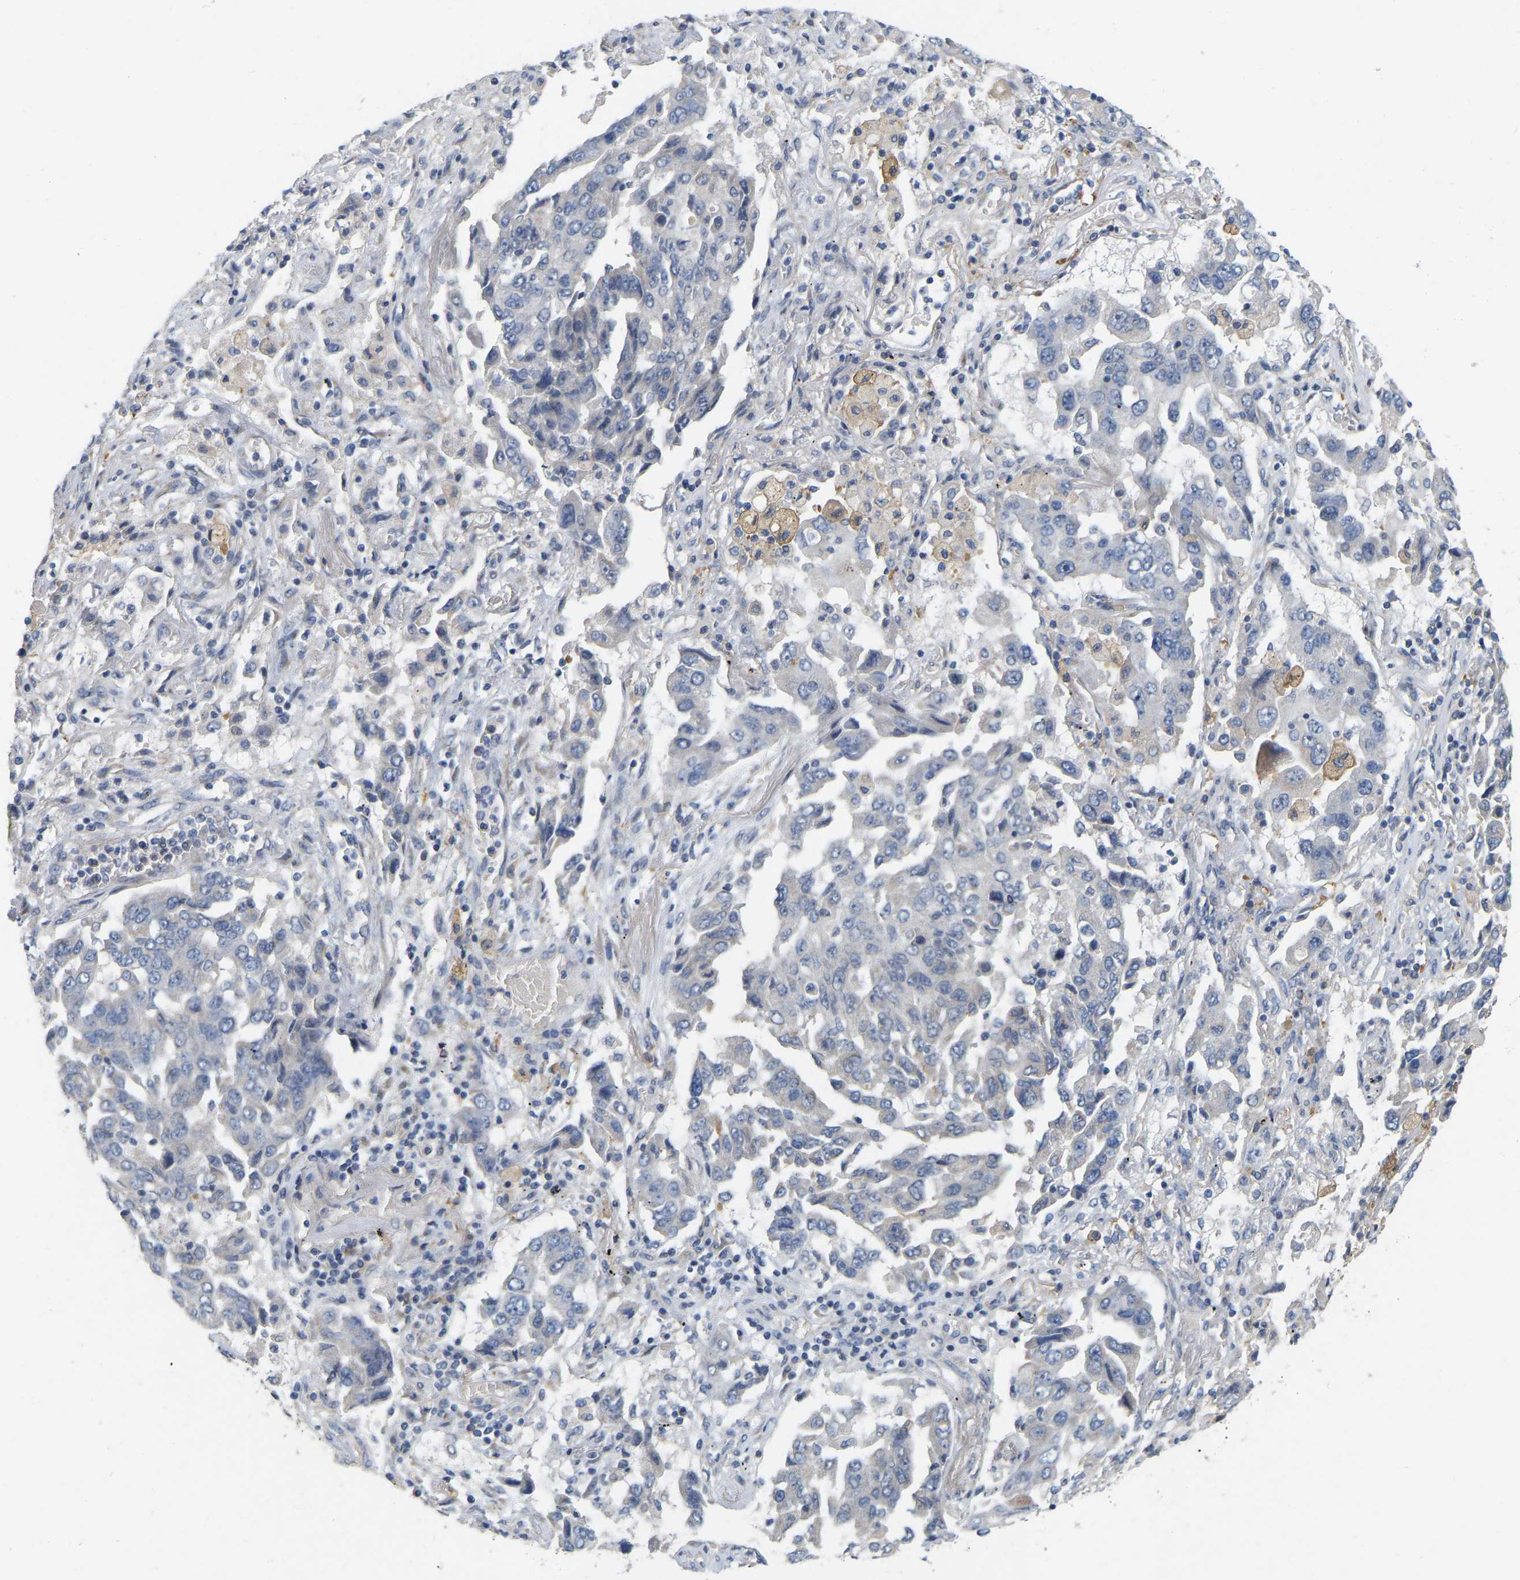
{"staining": {"intensity": "negative", "quantity": "none", "location": "none"}, "tissue": "lung cancer", "cell_type": "Tumor cells", "image_type": "cancer", "snomed": [{"axis": "morphology", "description": "Adenocarcinoma, NOS"}, {"axis": "topography", "description": "Lung"}], "caption": "The image displays no staining of tumor cells in lung cancer (adenocarcinoma). (DAB (3,3'-diaminobenzidine) immunohistochemistry (IHC) visualized using brightfield microscopy, high magnification).", "gene": "SSH1", "patient": {"sex": "female", "age": 65}}